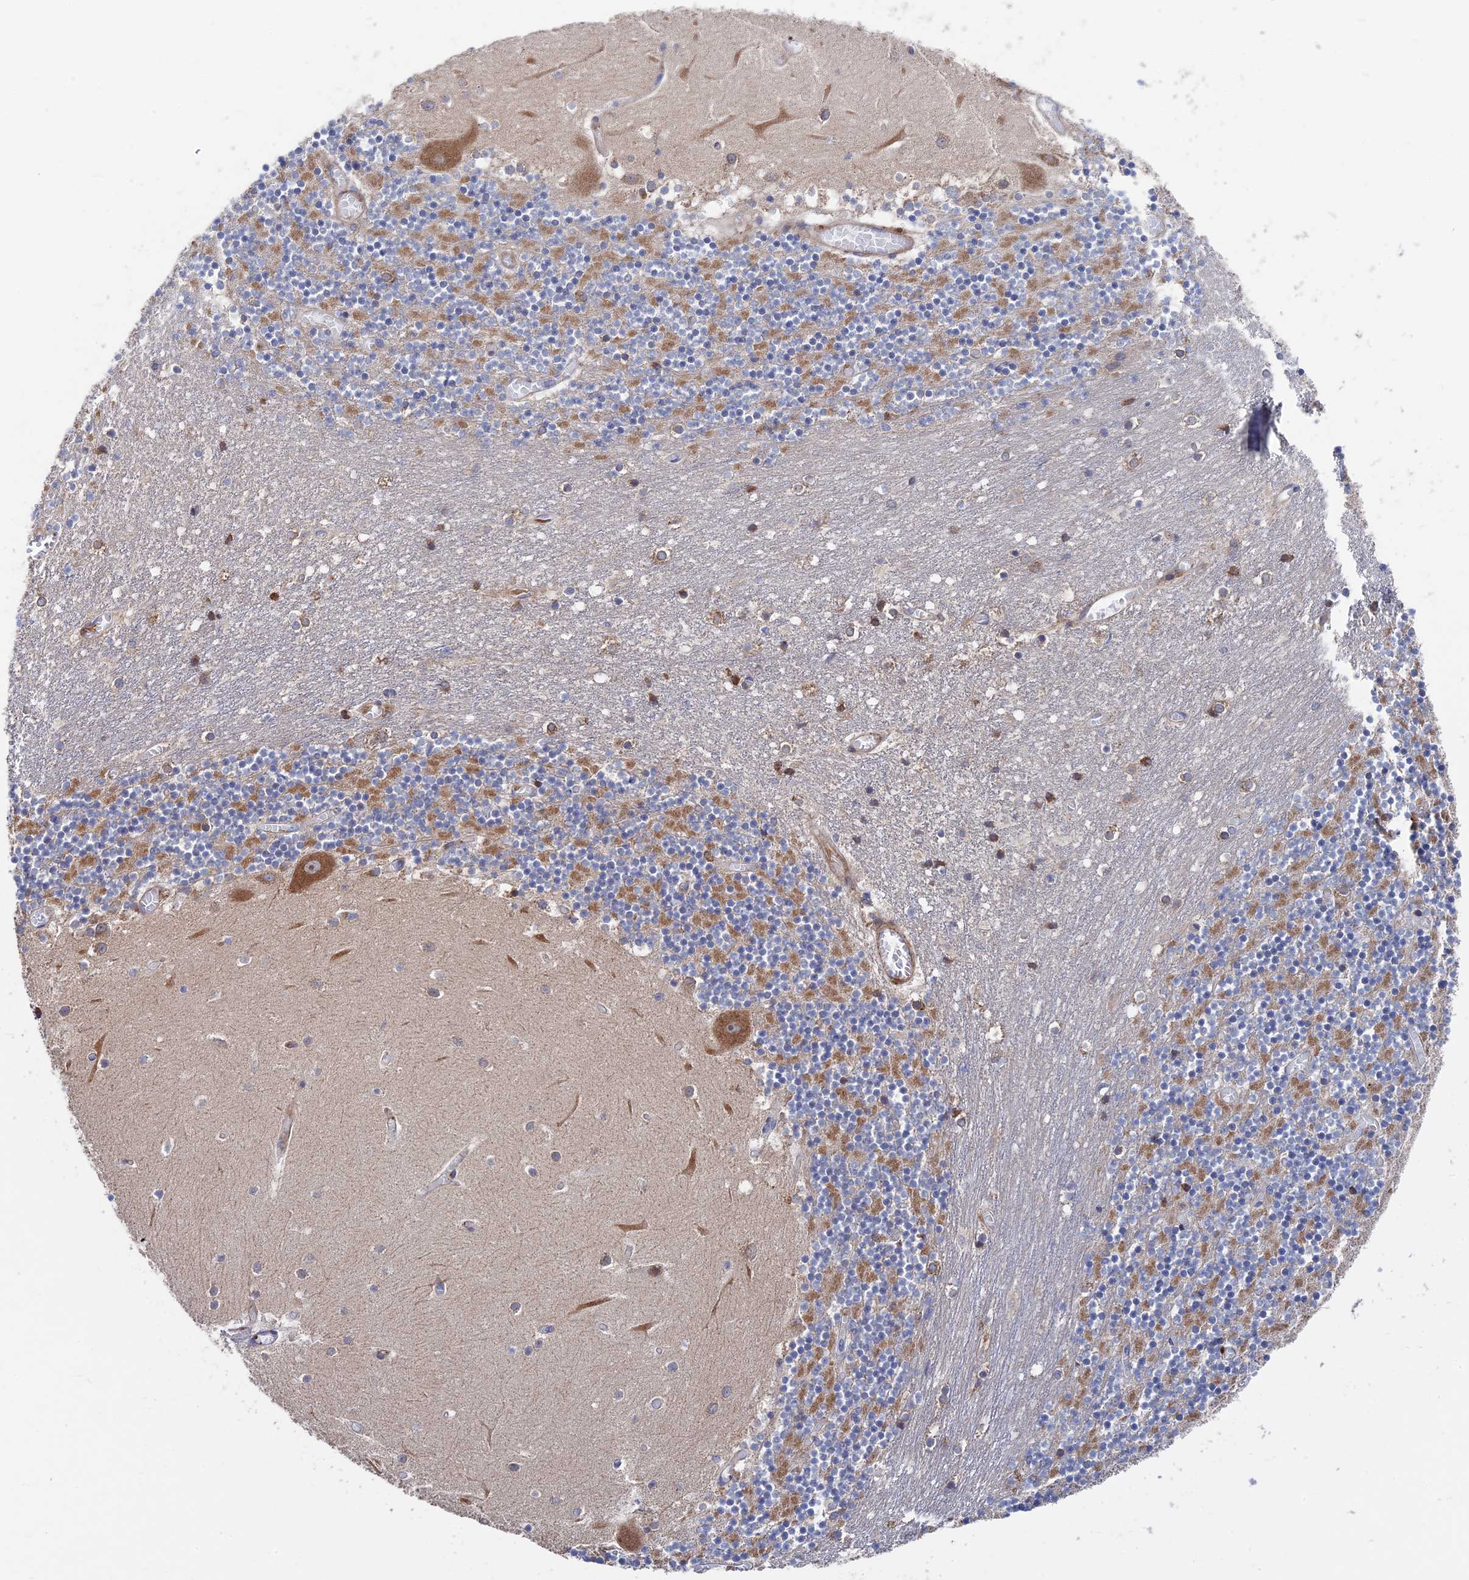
{"staining": {"intensity": "moderate", "quantity": "25%-75%", "location": "cytoplasmic/membranous"}, "tissue": "cerebellum", "cell_type": "Cells in granular layer", "image_type": "normal", "snomed": [{"axis": "morphology", "description": "Normal tissue, NOS"}, {"axis": "topography", "description": "Cerebellum"}], "caption": "A micrograph of human cerebellum stained for a protein reveals moderate cytoplasmic/membranous brown staining in cells in granular layer. The protein is stained brown, and the nuclei are stained in blue (DAB IHC with brightfield microscopy, high magnification).", "gene": "DNAJC3", "patient": {"sex": "female", "age": 28}}